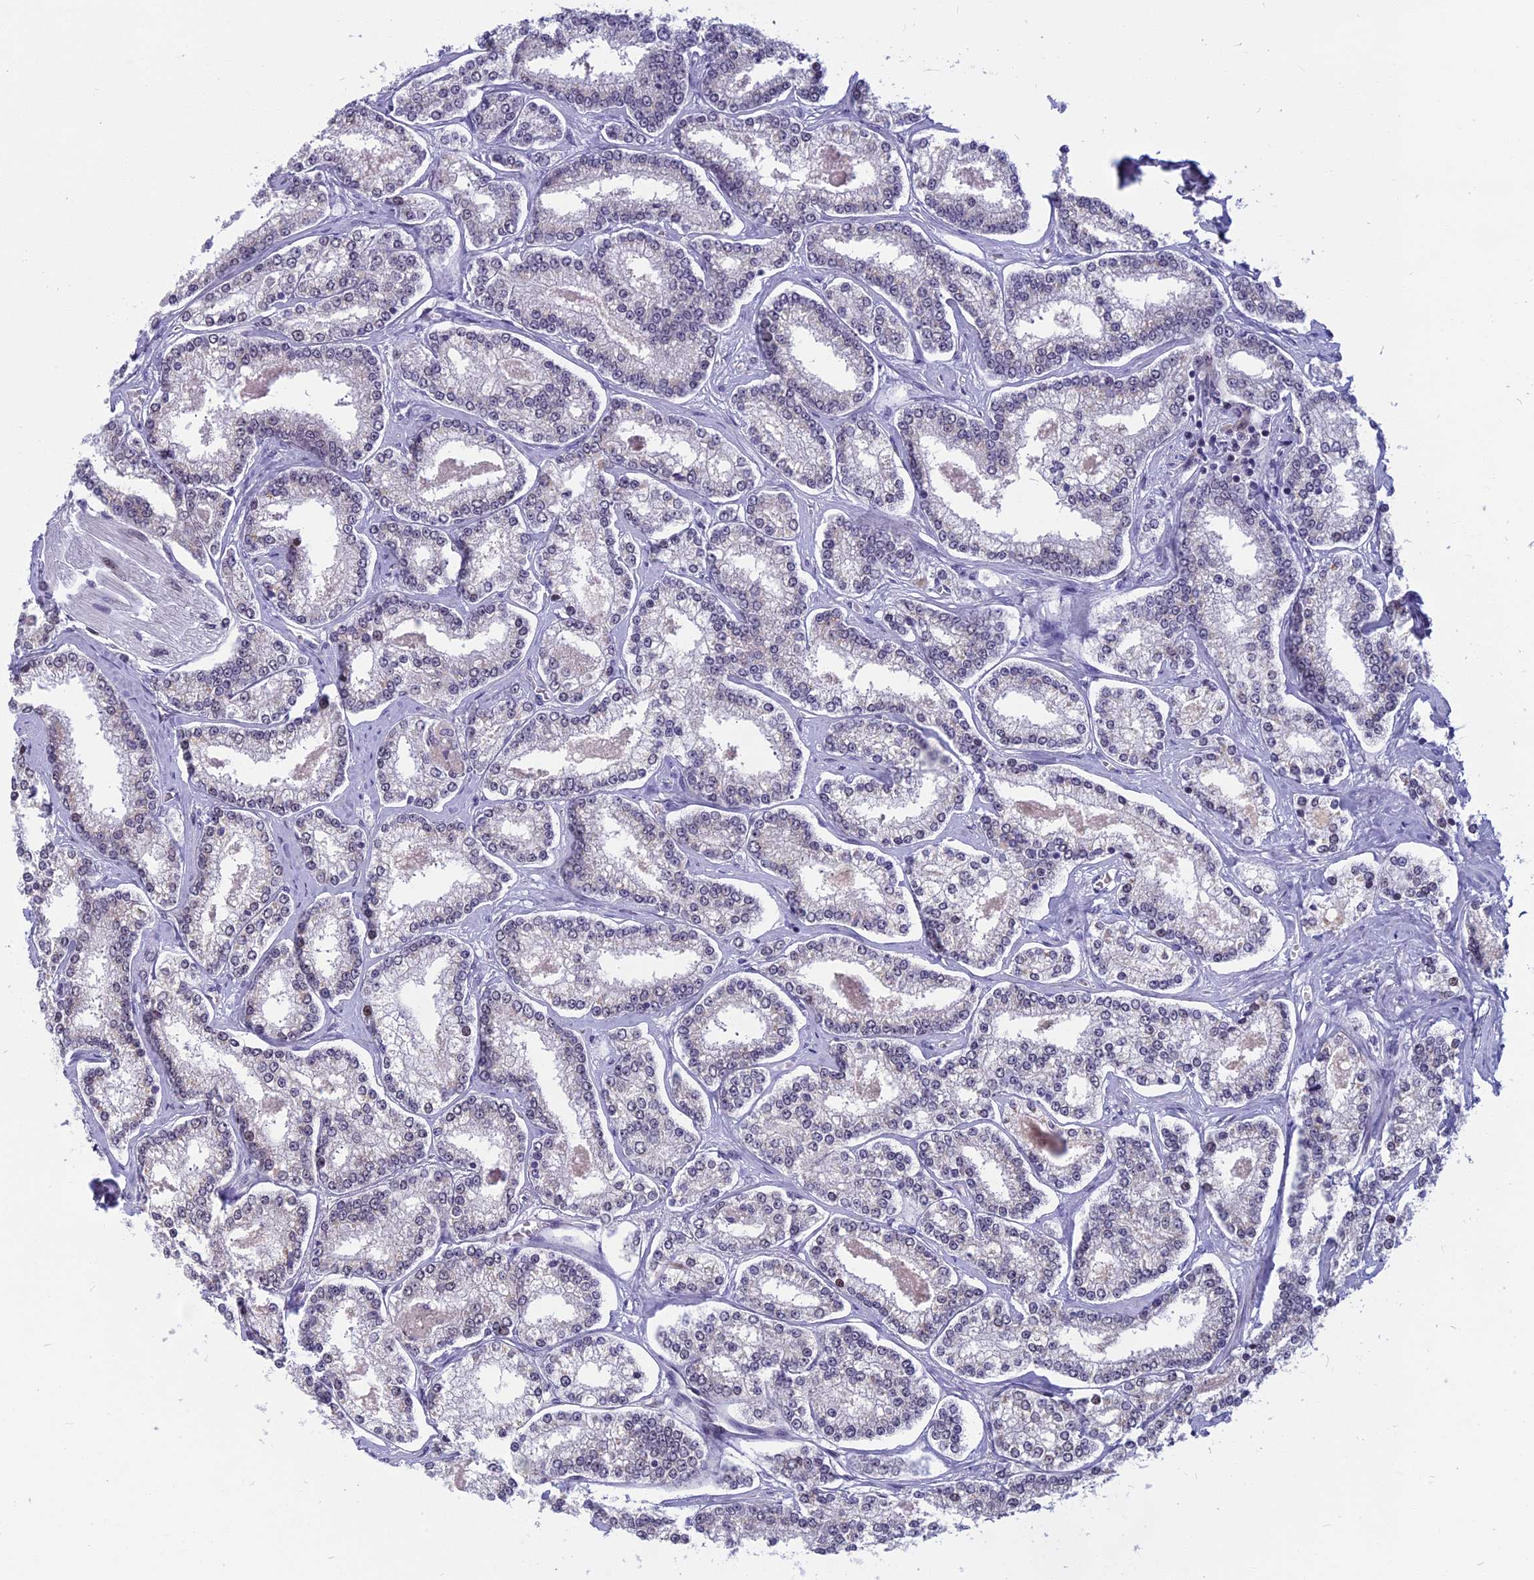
{"staining": {"intensity": "negative", "quantity": "none", "location": "none"}, "tissue": "prostate cancer", "cell_type": "Tumor cells", "image_type": "cancer", "snomed": [{"axis": "morphology", "description": "Normal tissue, NOS"}, {"axis": "morphology", "description": "Adenocarcinoma, High grade"}, {"axis": "topography", "description": "Prostate"}], "caption": "Photomicrograph shows no significant protein expression in tumor cells of adenocarcinoma (high-grade) (prostate). The staining is performed using DAB brown chromogen with nuclei counter-stained in using hematoxylin.", "gene": "CCDC113", "patient": {"sex": "male", "age": 83}}